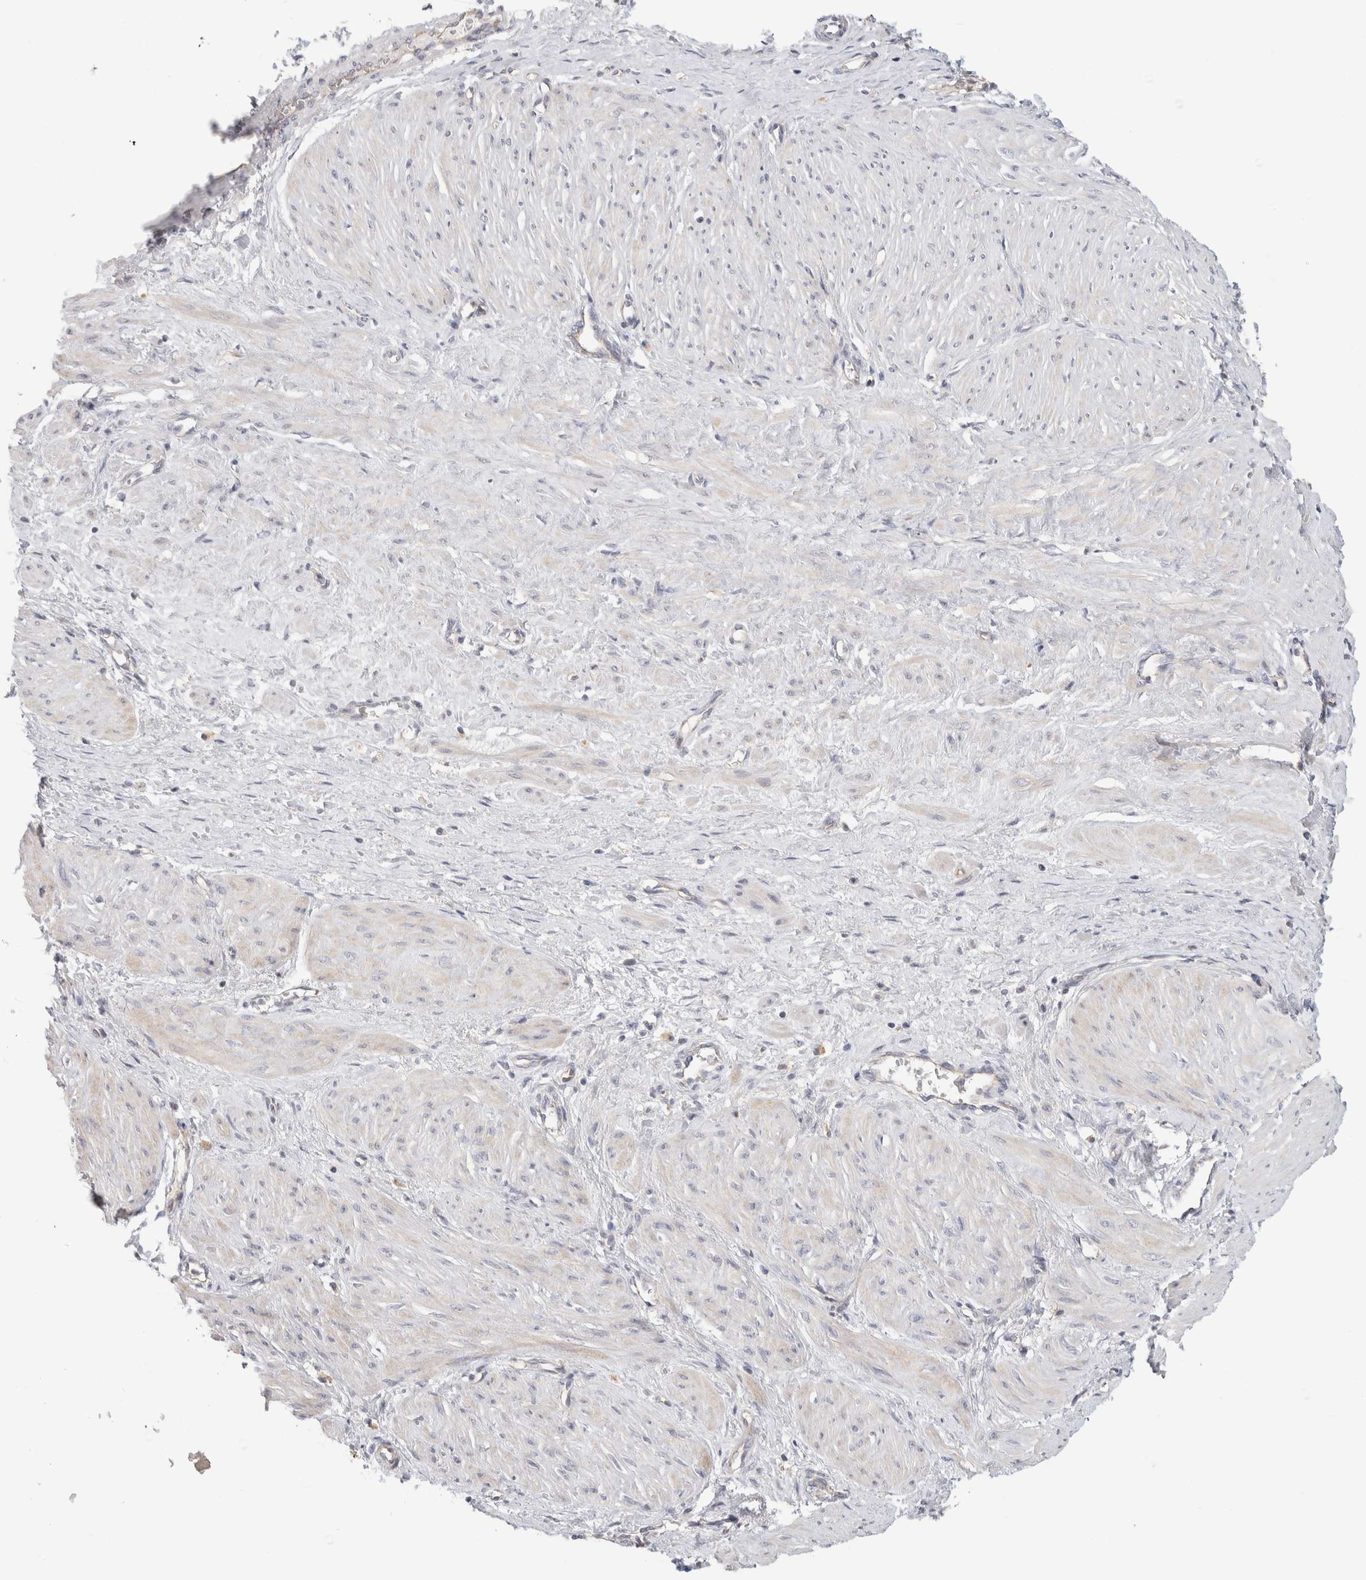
{"staining": {"intensity": "weak", "quantity": "<25%", "location": "cytoplasmic/membranous"}, "tissue": "smooth muscle", "cell_type": "Smooth muscle cells", "image_type": "normal", "snomed": [{"axis": "morphology", "description": "Normal tissue, NOS"}, {"axis": "topography", "description": "Endometrium"}], "caption": "Histopathology image shows no protein expression in smooth muscle cells of normal smooth muscle. (DAB (3,3'-diaminobenzidine) IHC with hematoxylin counter stain).", "gene": "AFP", "patient": {"sex": "female", "age": 33}}